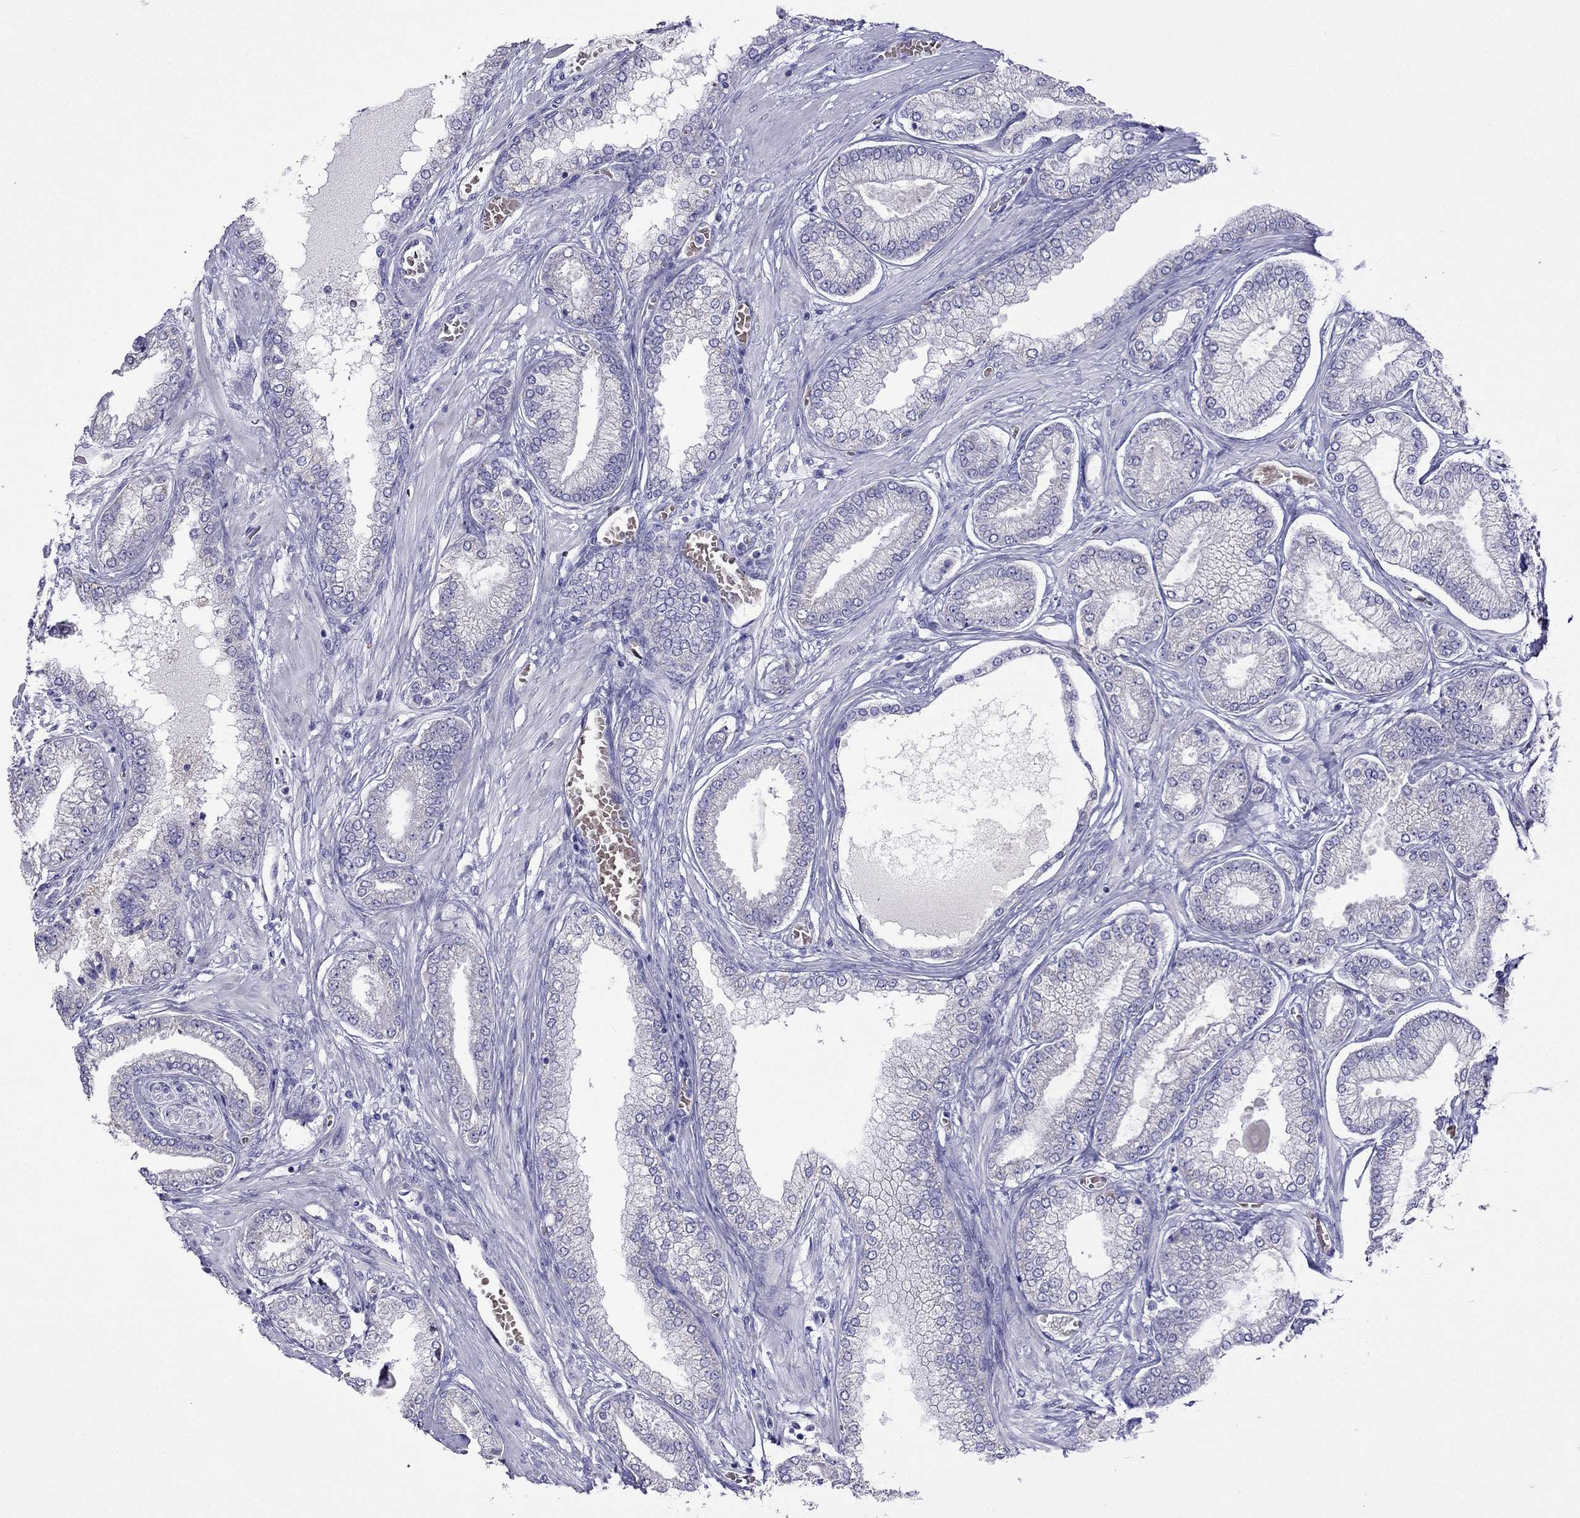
{"staining": {"intensity": "negative", "quantity": "none", "location": "none"}, "tissue": "prostate cancer", "cell_type": "Tumor cells", "image_type": "cancer", "snomed": [{"axis": "morphology", "description": "Adenocarcinoma, Low grade"}, {"axis": "topography", "description": "Prostate"}], "caption": "This histopathology image is of prostate cancer (low-grade adenocarcinoma) stained with IHC to label a protein in brown with the nuclei are counter-stained blue. There is no staining in tumor cells.", "gene": "TDRD1", "patient": {"sex": "male", "age": 57}}